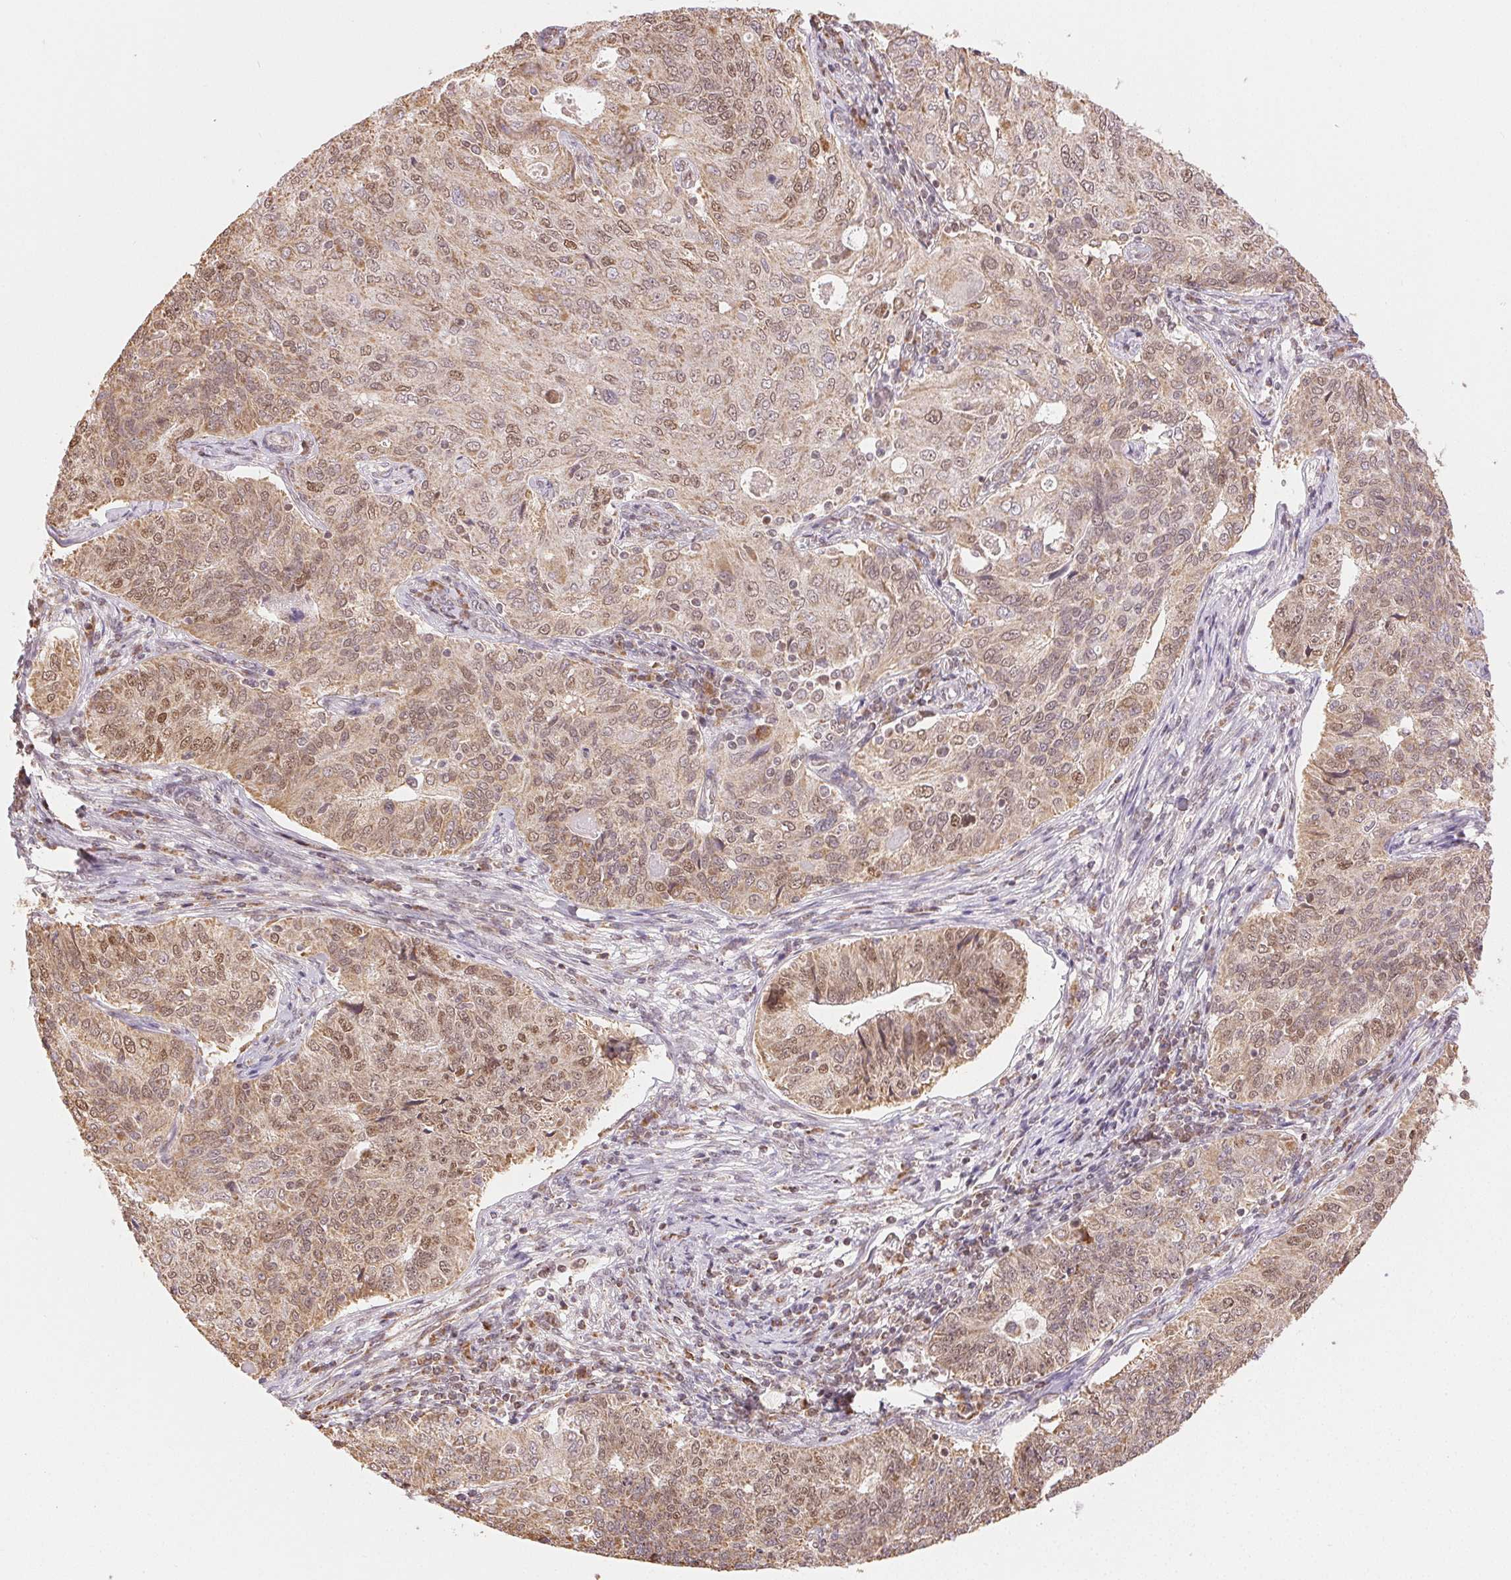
{"staining": {"intensity": "moderate", "quantity": "25%-75%", "location": "cytoplasmic/membranous,nuclear"}, "tissue": "endometrial cancer", "cell_type": "Tumor cells", "image_type": "cancer", "snomed": [{"axis": "morphology", "description": "Adenocarcinoma, NOS"}, {"axis": "topography", "description": "Endometrium"}], "caption": "Human endometrial cancer (adenocarcinoma) stained with a brown dye demonstrates moderate cytoplasmic/membranous and nuclear positive positivity in approximately 25%-75% of tumor cells.", "gene": "PIWIL4", "patient": {"sex": "female", "age": 43}}